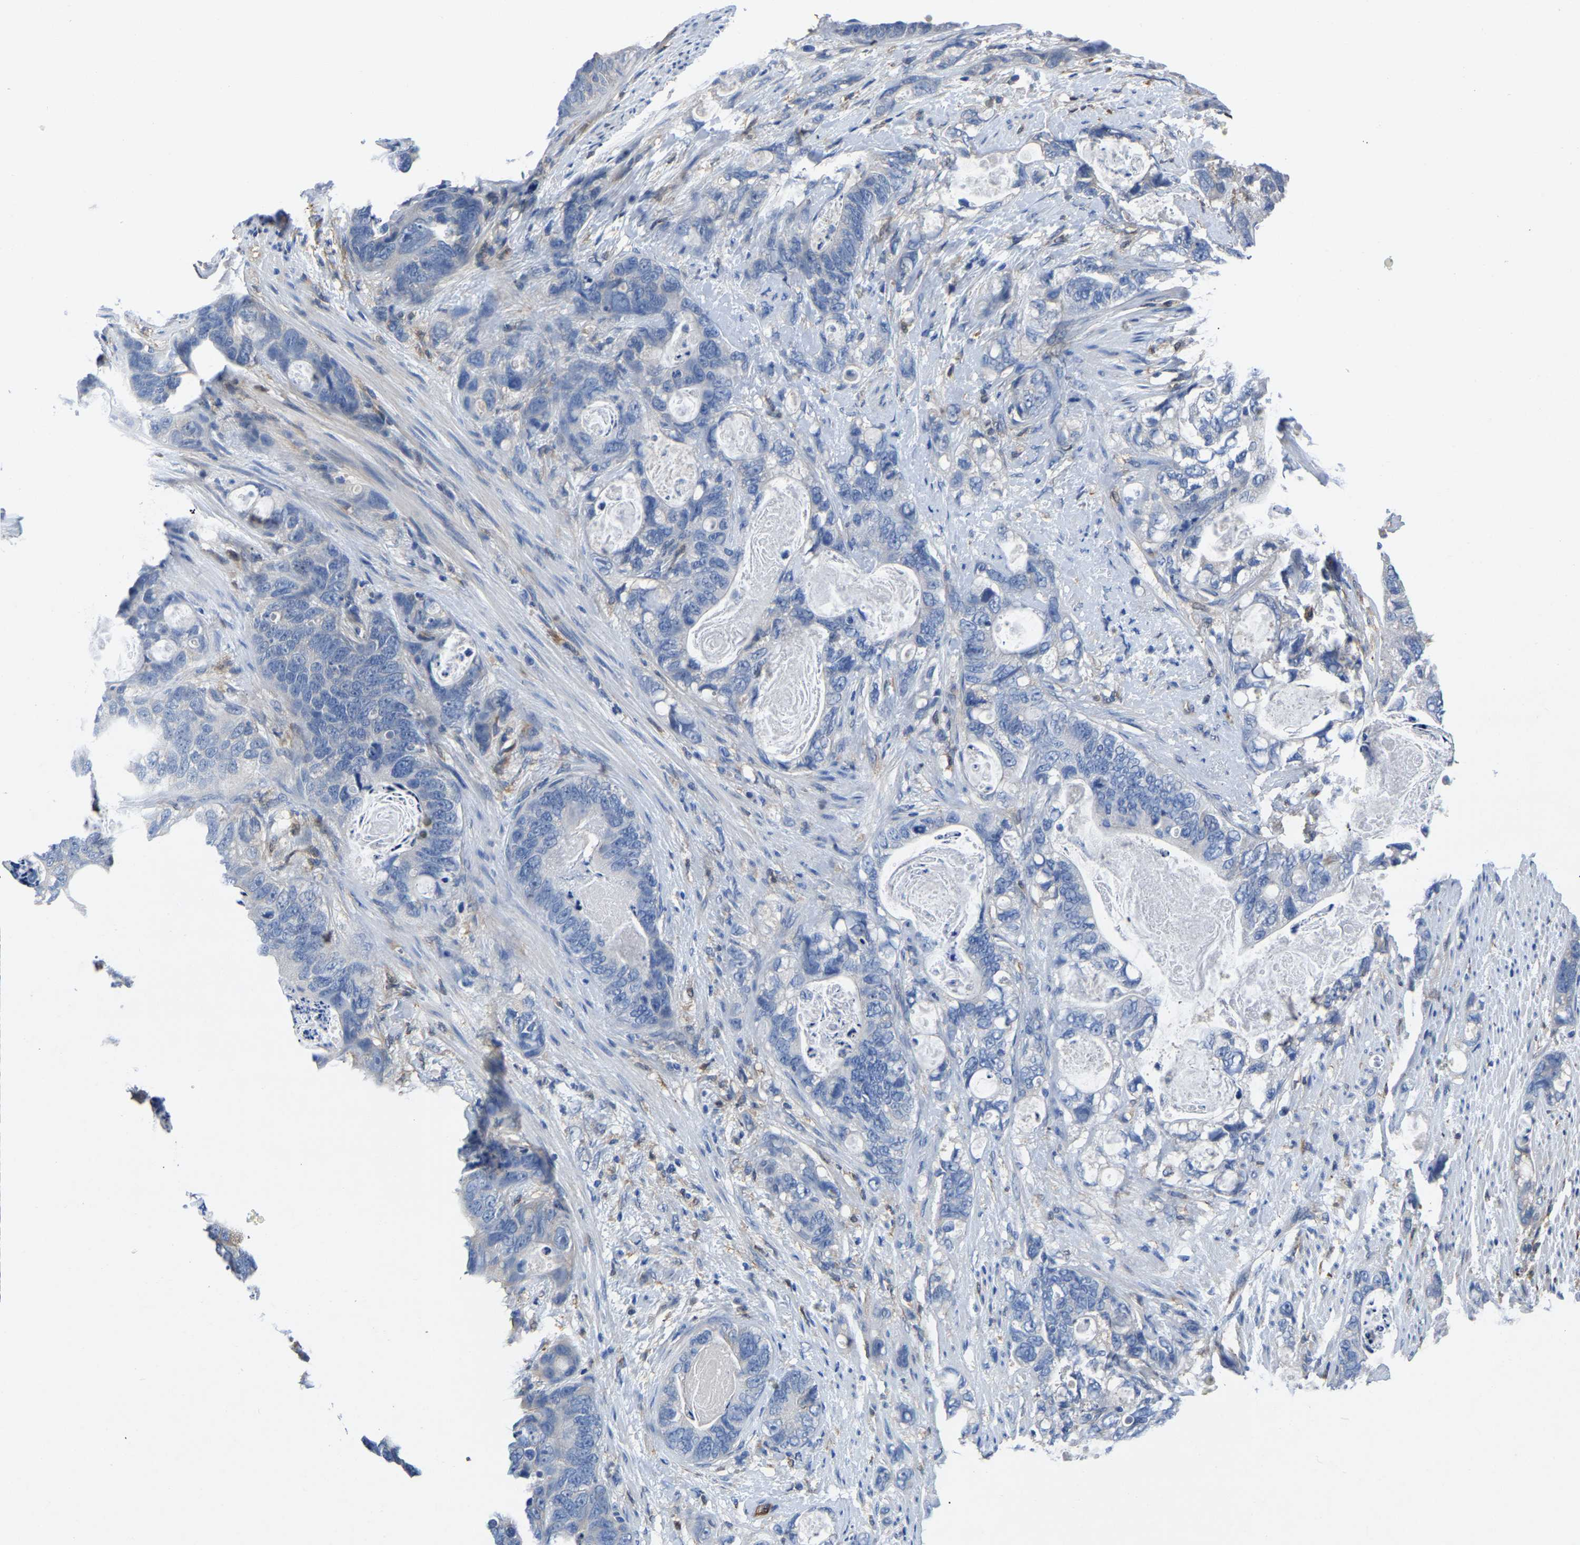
{"staining": {"intensity": "negative", "quantity": "none", "location": "none"}, "tissue": "stomach cancer", "cell_type": "Tumor cells", "image_type": "cancer", "snomed": [{"axis": "morphology", "description": "Normal tissue, NOS"}, {"axis": "morphology", "description": "Adenocarcinoma, NOS"}, {"axis": "topography", "description": "Stomach"}], "caption": "Immunohistochemistry of human adenocarcinoma (stomach) exhibits no staining in tumor cells. Nuclei are stained in blue.", "gene": "ATG2B", "patient": {"sex": "female", "age": 89}}